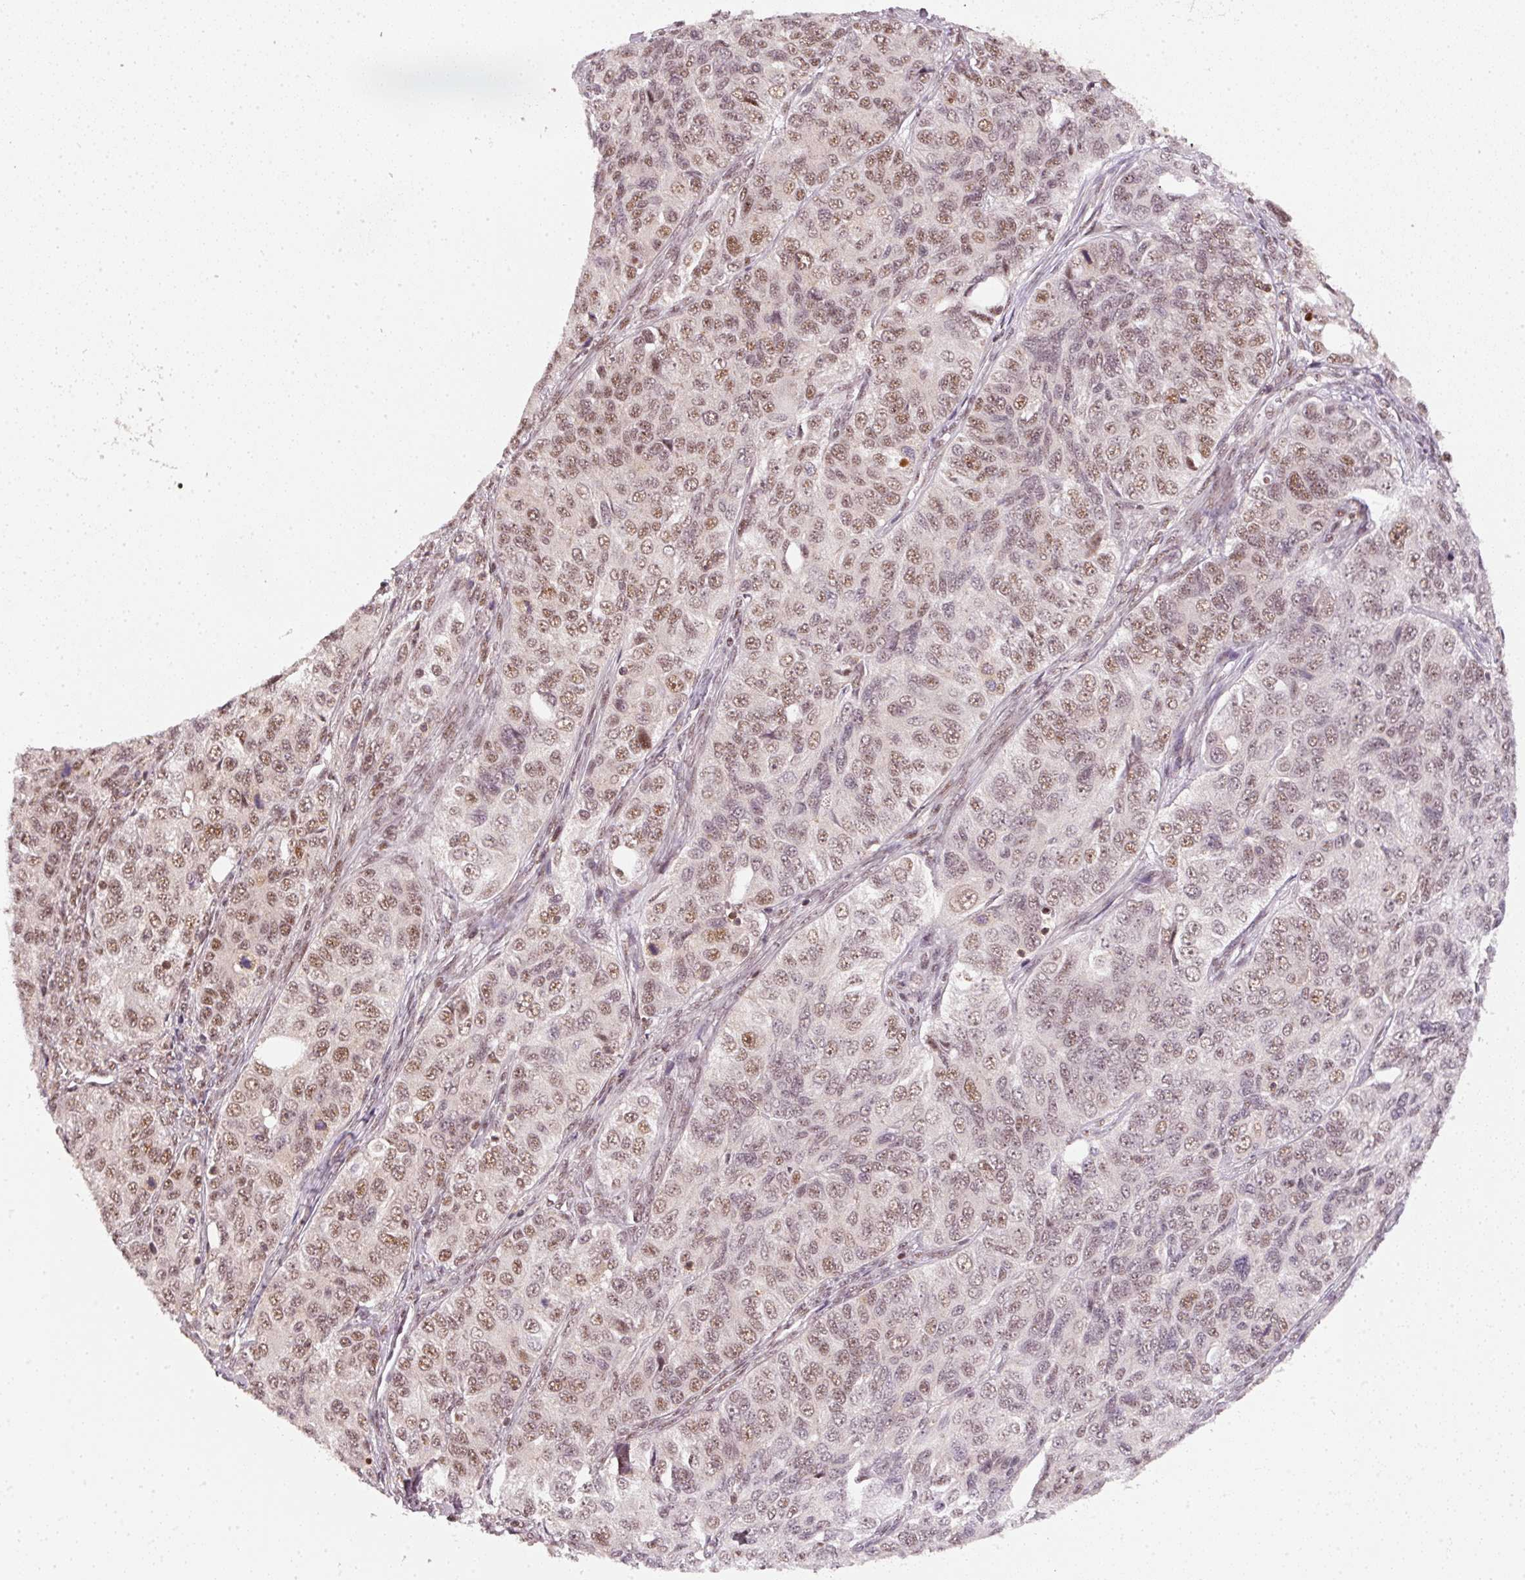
{"staining": {"intensity": "moderate", "quantity": ">75%", "location": "nuclear"}, "tissue": "ovarian cancer", "cell_type": "Tumor cells", "image_type": "cancer", "snomed": [{"axis": "morphology", "description": "Carcinoma, endometroid"}, {"axis": "topography", "description": "Ovary"}], "caption": "There is medium levels of moderate nuclear expression in tumor cells of endometroid carcinoma (ovarian), as demonstrated by immunohistochemical staining (brown color).", "gene": "THOC6", "patient": {"sex": "female", "age": 51}}